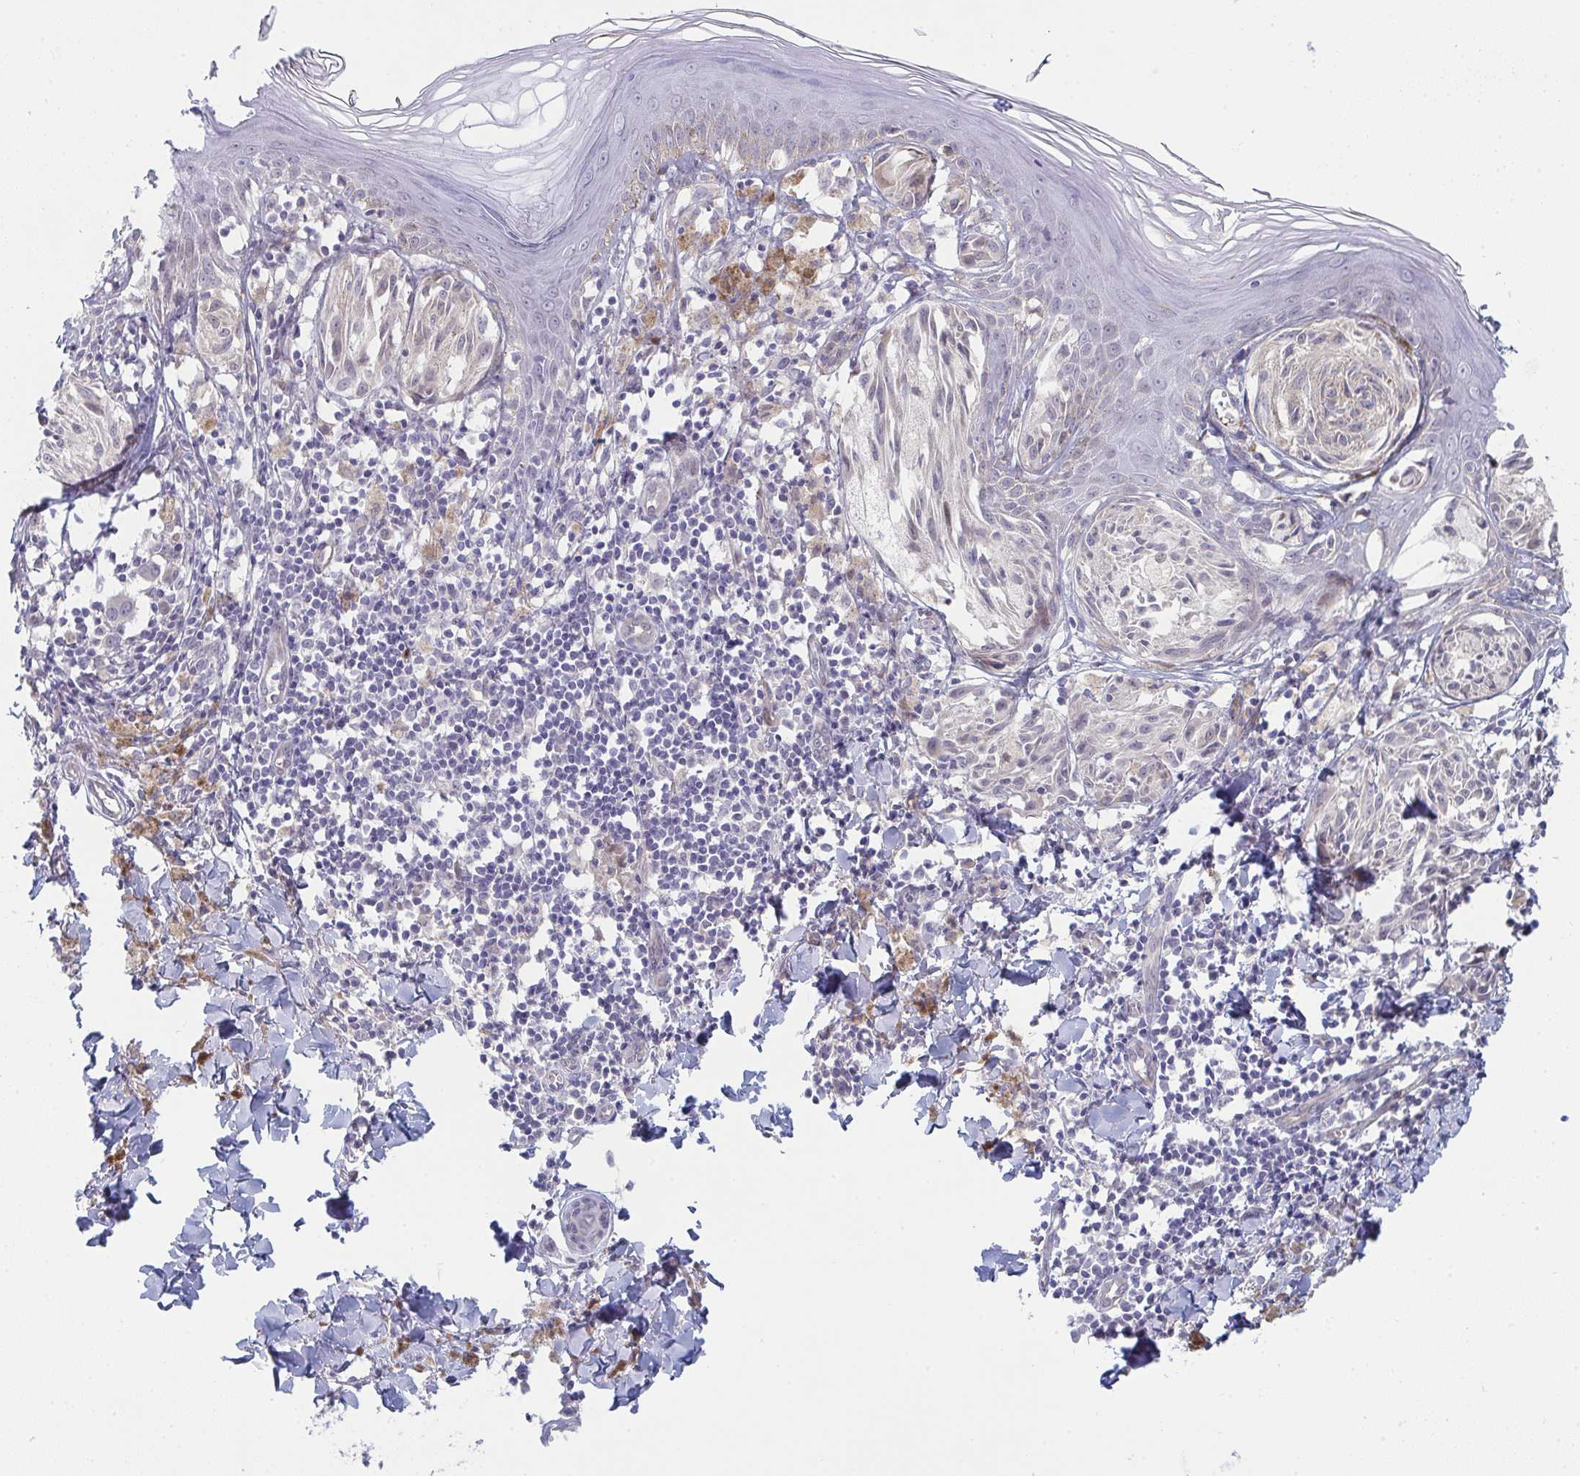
{"staining": {"intensity": "negative", "quantity": "none", "location": "none"}, "tissue": "melanoma", "cell_type": "Tumor cells", "image_type": "cancer", "snomed": [{"axis": "morphology", "description": "Malignant melanoma, NOS"}, {"axis": "topography", "description": "Skin"}], "caption": "This is an IHC histopathology image of malignant melanoma. There is no expression in tumor cells.", "gene": "VWDE", "patient": {"sex": "female", "age": 38}}